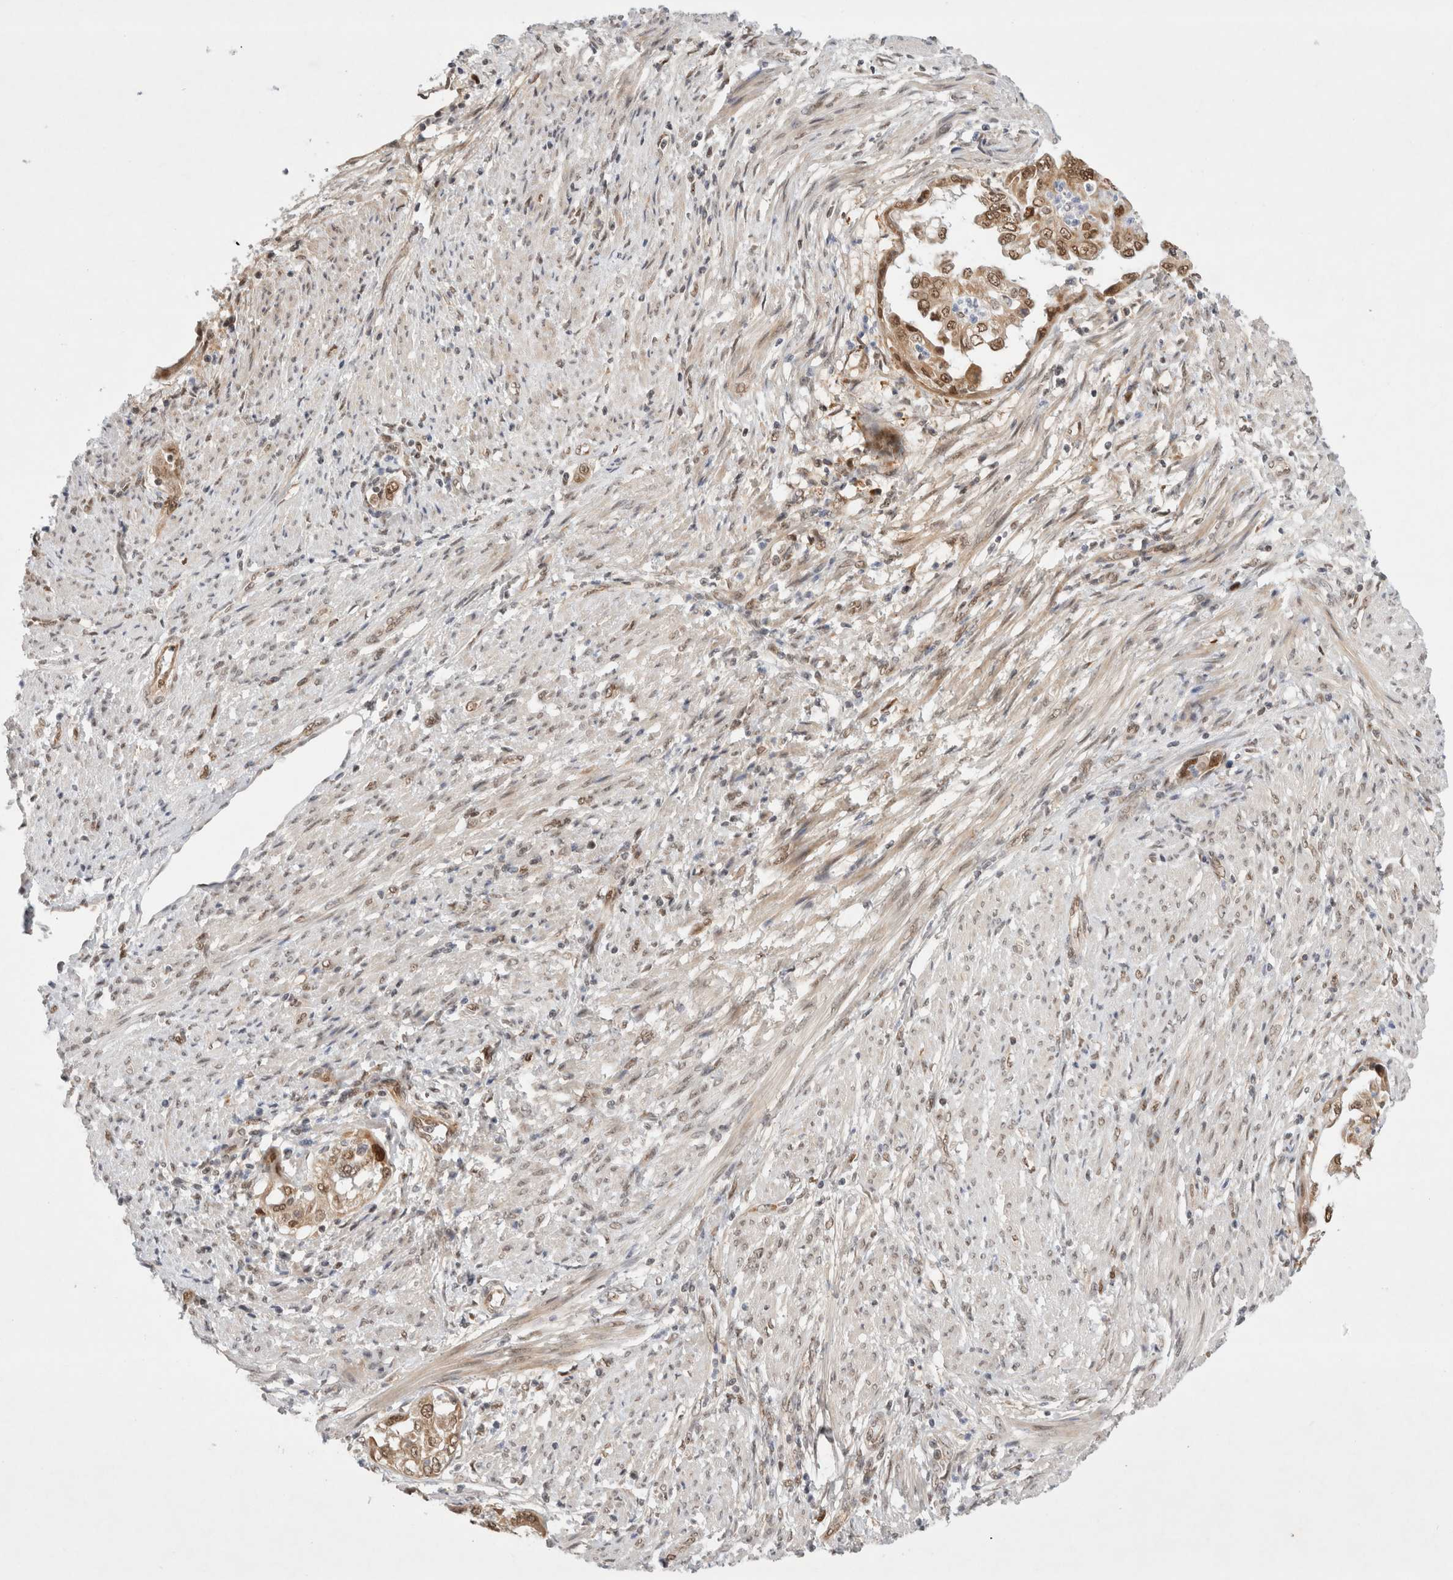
{"staining": {"intensity": "moderate", "quantity": ">75%", "location": "cytoplasmic/membranous,nuclear"}, "tissue": "endometrial cancer", "cell_type": "Tumor cells", "image_type": "cancer", "snomed": [{"axis": "morphology", "description": "Adenocarcinoma, NOS"}, {"axis": "topography", "description": "Endometrium"}], "caption": "This is an image of IHC staining of endometrial cancer, which shows moderate positivity in the cytoplasmic/membranous and nuclear of tumor cells.", "gene": "GTF2I", "patient": {"sex": "female", "age": 85}}